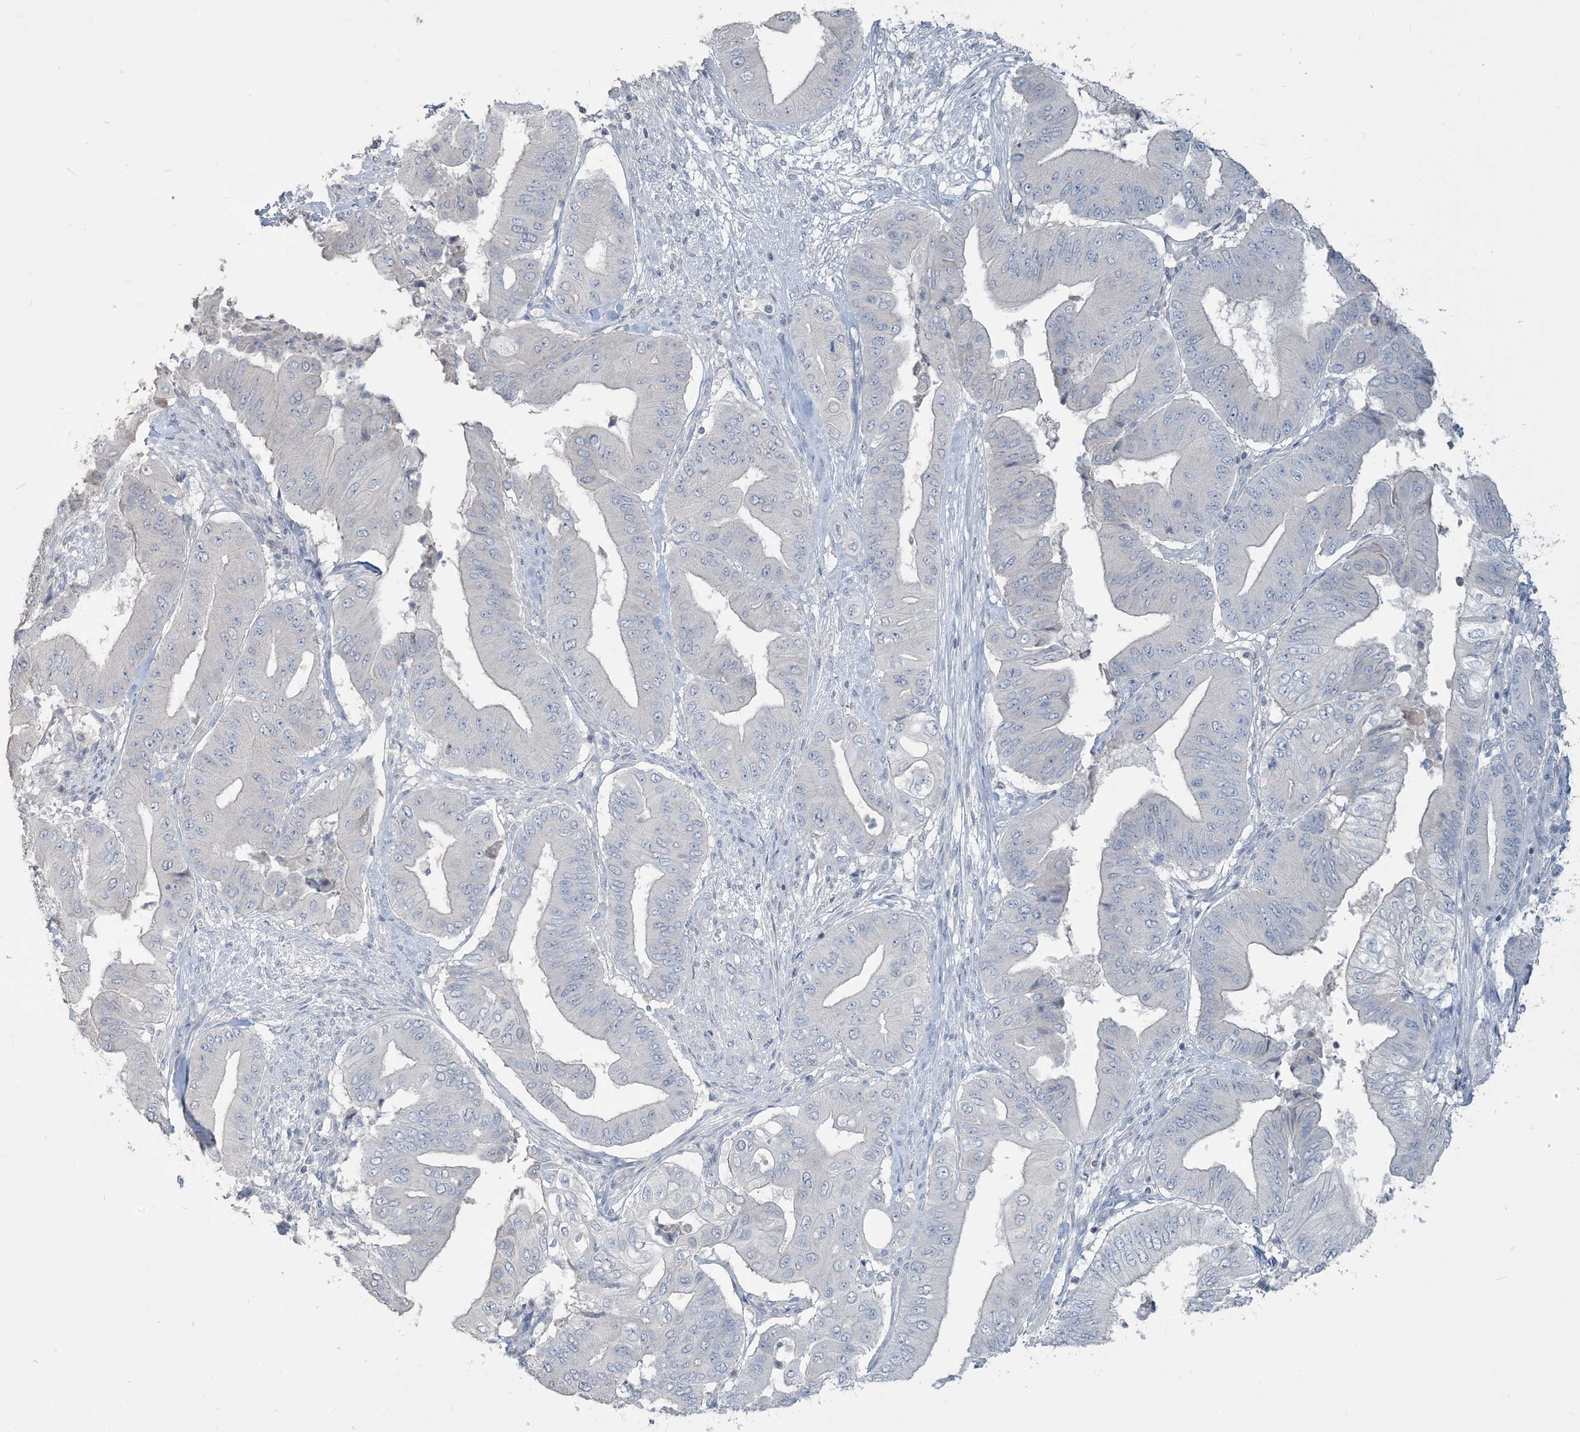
{"staining": {"intensity": "negative", "quantity": "none", "location": "none"}, "tissue": "pancreatic cancer", "cell_type": "Tumor cells", "image_type": "cancer", "snomed": [{"axis": "morphology", "description": "Adenocarcinoma, NOS"}, {"axis": "topography", "description": "Pancreas"}], "caption": "An immunohistochemistry (IHC) micrograph of pancreatic cancer (adenocarcinoma) is shown. There is no staining in tumor cells of pancreatic cancer (adenocarcinoma). Brightfield microscopy of immunohistochemistry stained with DAB (brown) and hematoxylin (blue), captured at high magnification.", "gene": "NPHS2", "patient": {"sex": "female", "age": 77}}